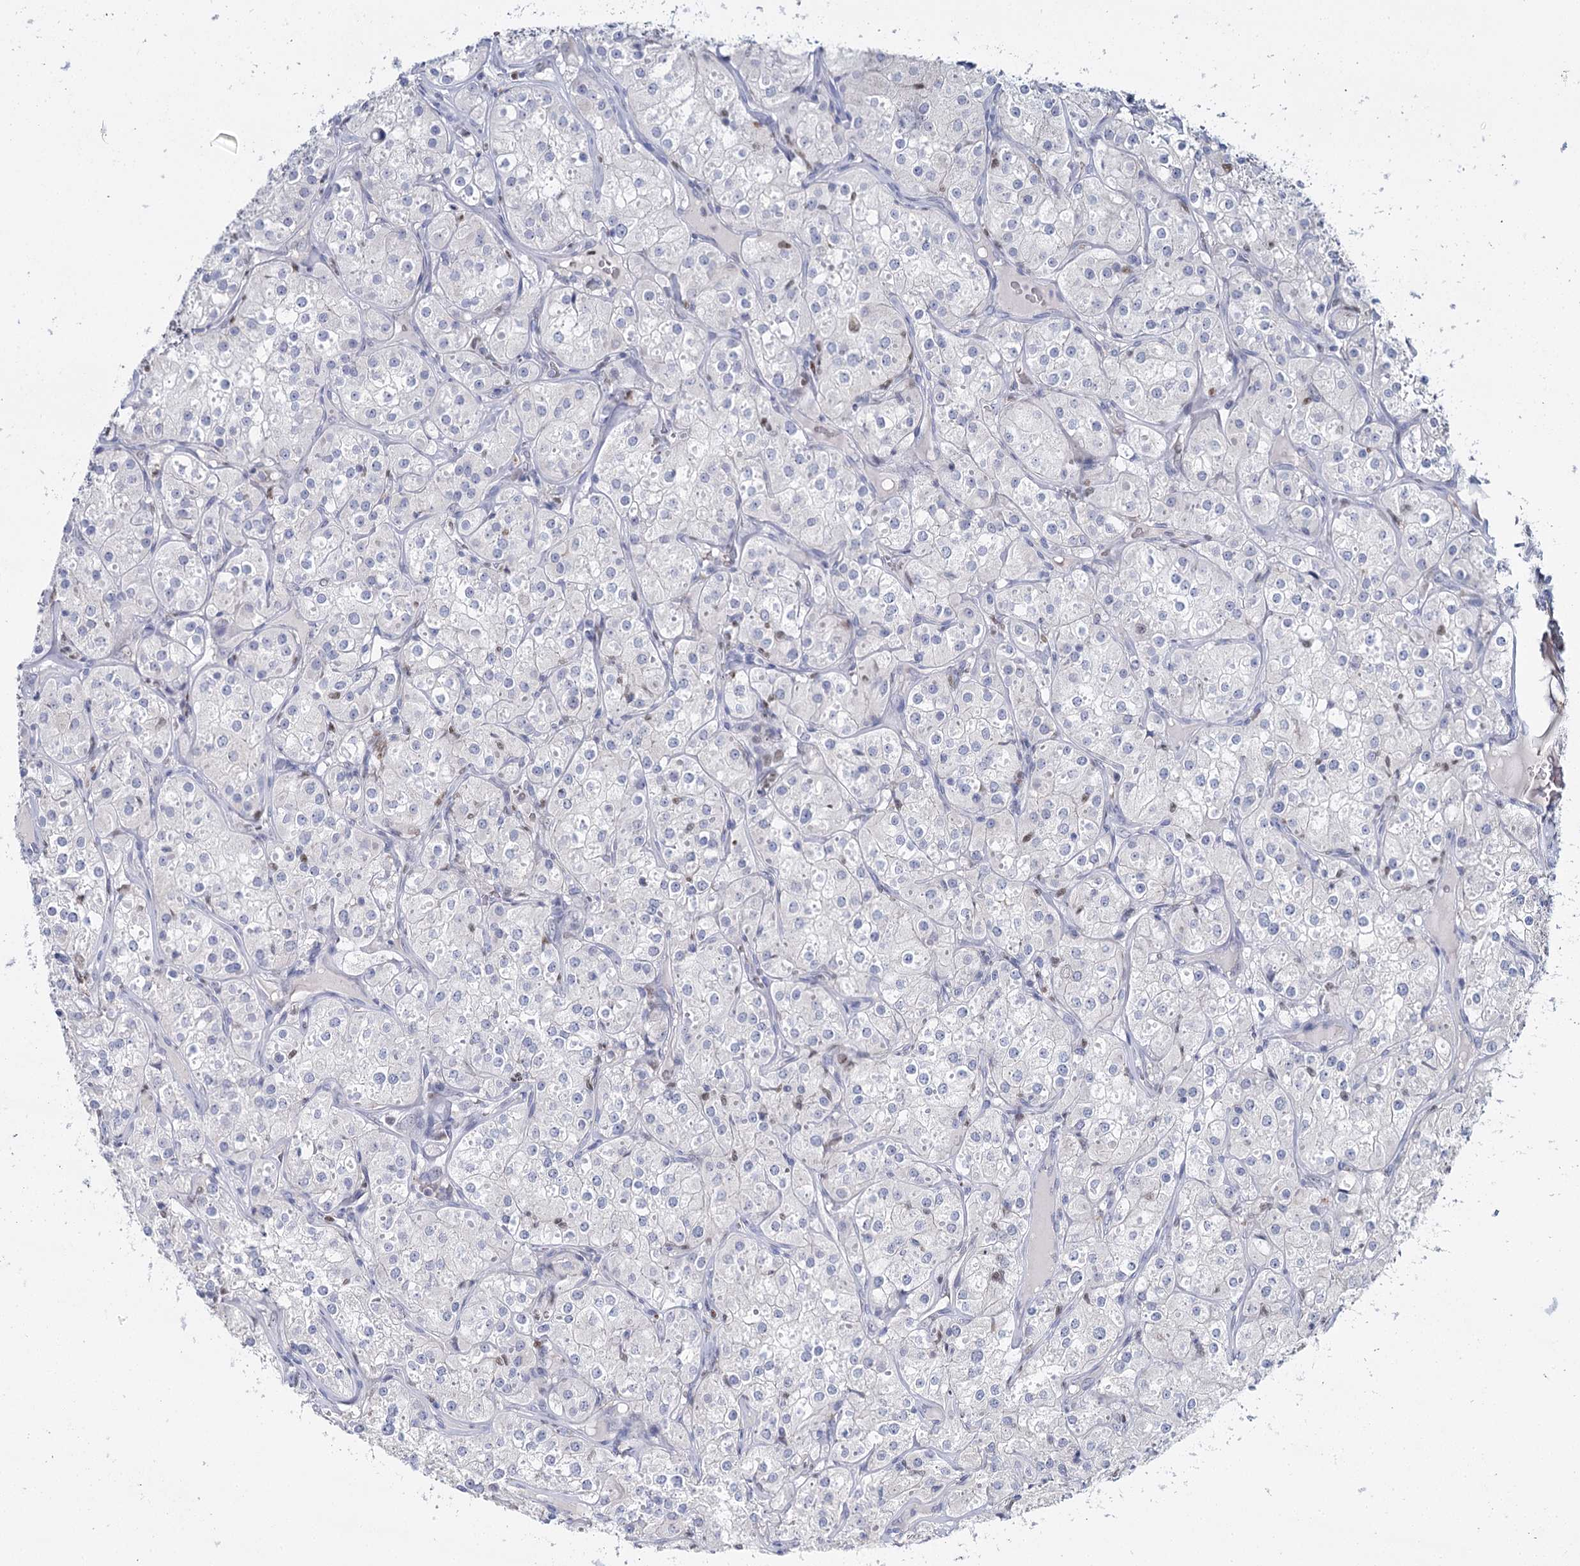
{"staining": {"intensity": "negative", "quantity": "none", "location": "none"}, "tissue": "renal cancer", "cell_type": "Tumor cells", "image_type": "cancer", "snomed": [{"axis": "morphology", "description": "Adenocarcinoma, NOS"}, {"axis": "topography", "description": "Kidney"}], "caption": "This is an IHC micrograph of adenocarcinoma (renal). There is no positivity in tumor cells.", "gene": "IGSF3", "patient": {"sex": "male", "age": 77}}